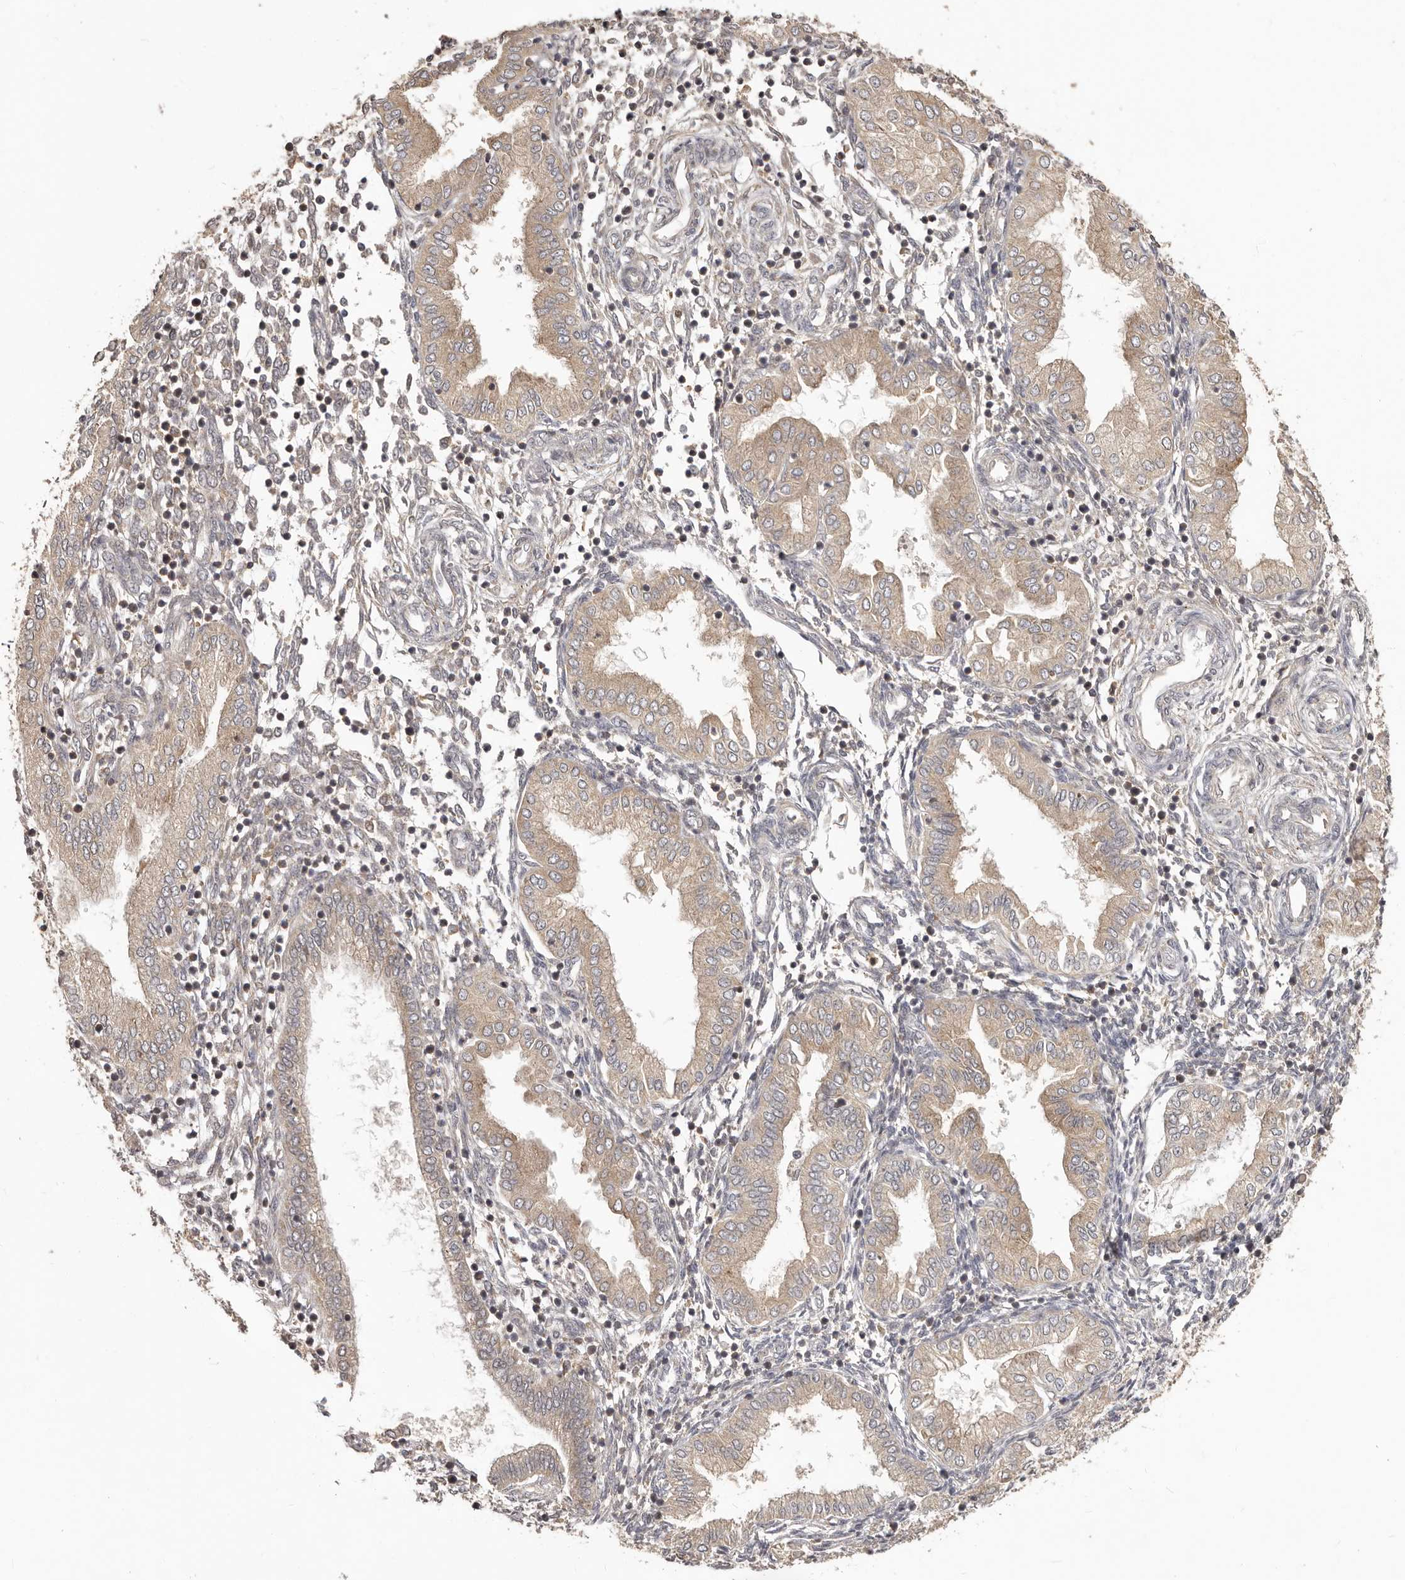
{"staining": {"intensity": "negative", "quantity": "none", "location": "none"}, "tissue": "endometrium", "cell_type": "Cells in endometrial stroma", "image_type": "normal", "snomed": [{"axis": "morphology", "description": "Normal tissue, NOS"}, {"axis": "topography", "description": "Endometrium"}], "caption": "Immunohistochemical staining of benign endometrium exhibits no significant staining in cells in endometrial stroma. (Stains: DAB immunohistochemistry (IHC) with hematoxylin counter stain, Microscopy: brightfield microscopy at high magnification).", "gene": "RNF187", "patient": {"sex": "female", "age": 53}}